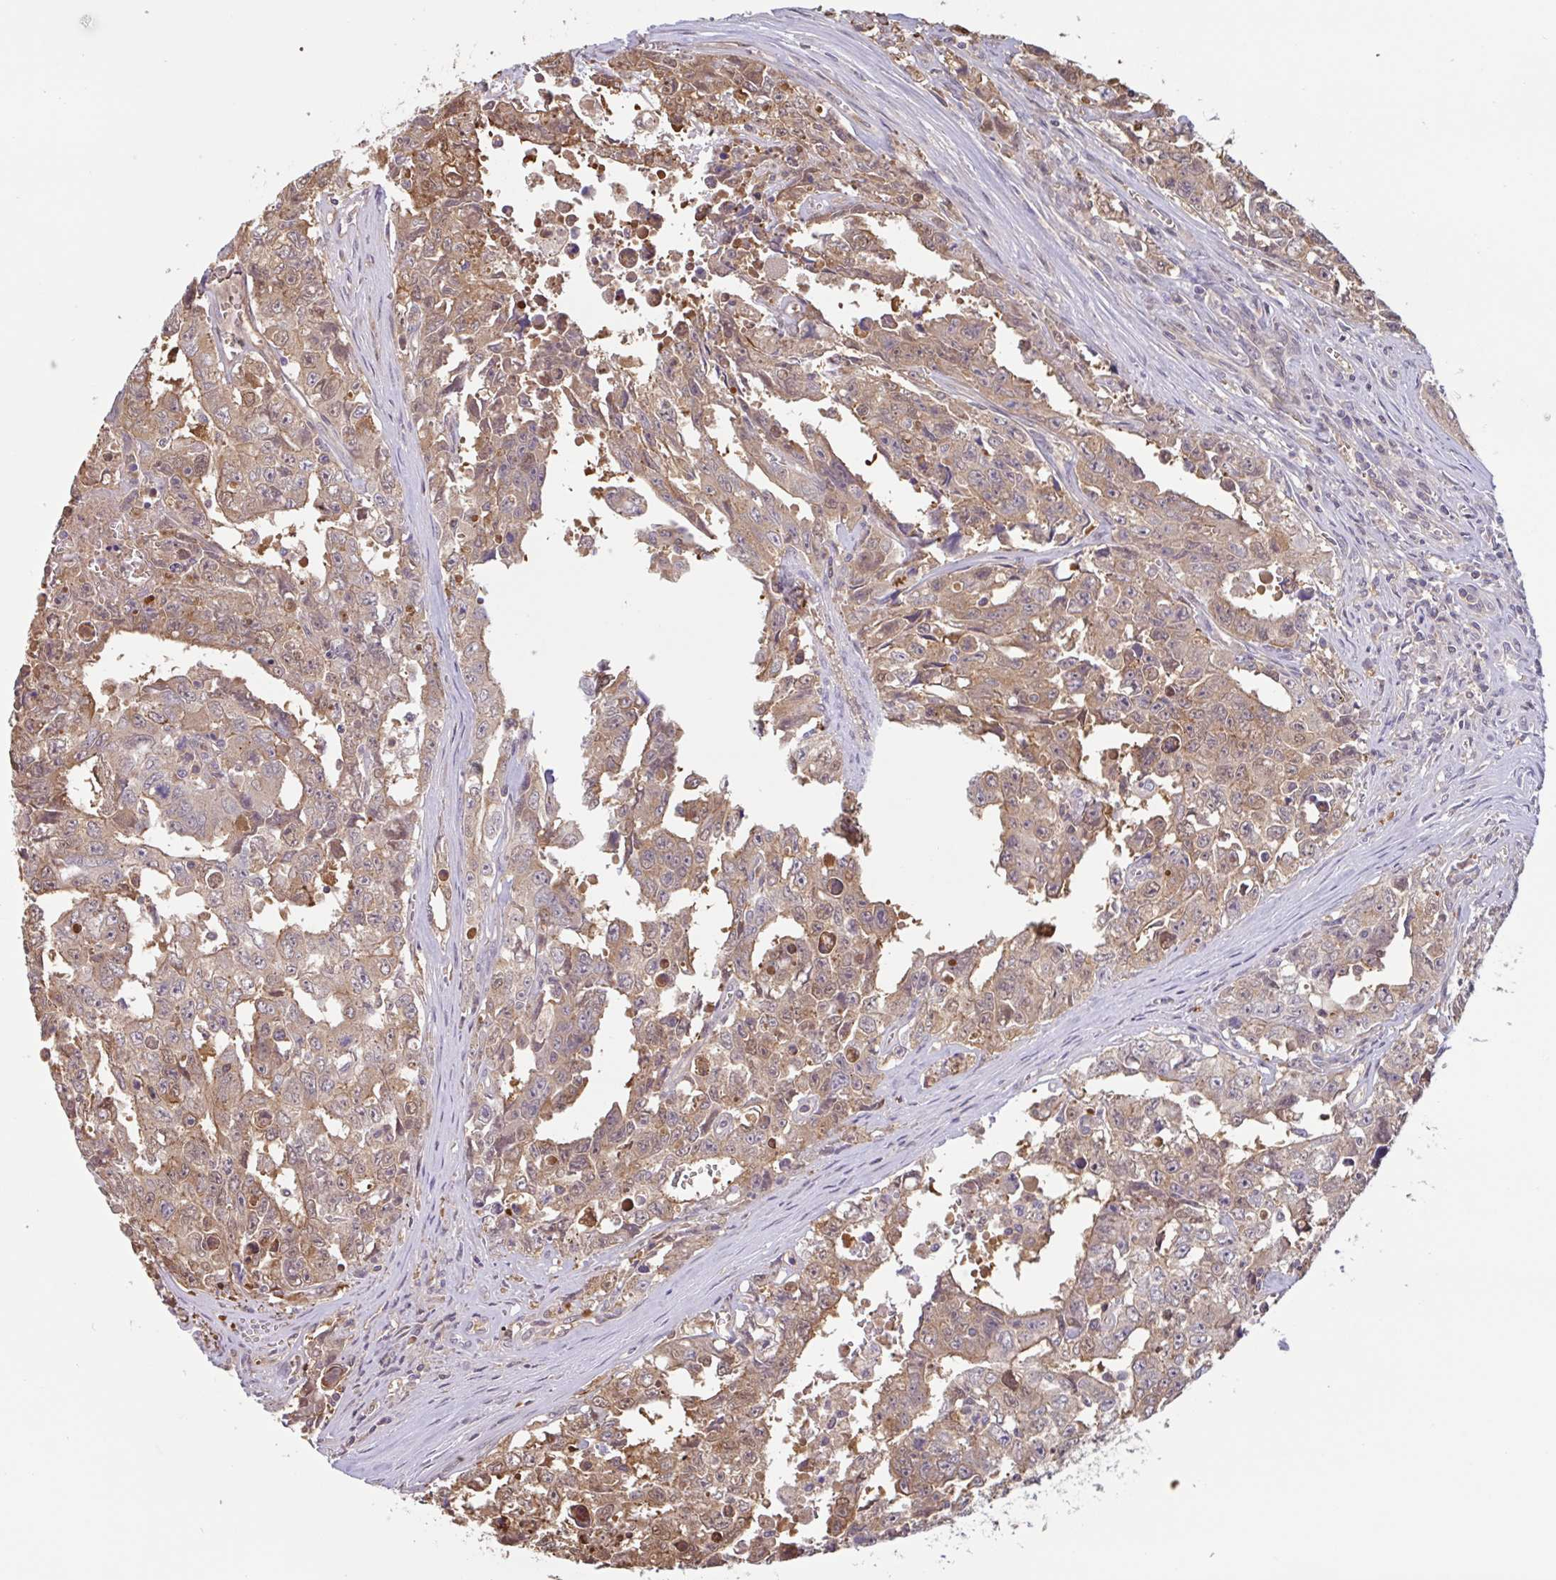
{"staining": {"intensity": "moderate", "quantity": ">75%", "location": "cytoplasmic/membranous,nuclear"}, "tissue": "testis cancer", "cell_type": "Tumor cells", "image_type": "cancer", "snomed": [{"axis": "morphology", "description": "Carcinoma, Embryonal, NOS"}, {"axis": "topography", "description": "Testis"}], "caption": "High-power microscopy captured an IHC histopathology image of testis embryonal carcinoma, revealing moderate cytoplasmic/membranous and nuclear expression in about >75% of tumor cells.", "gene": "OTOP2", "patient": {"sex": "male", "age": 24}}